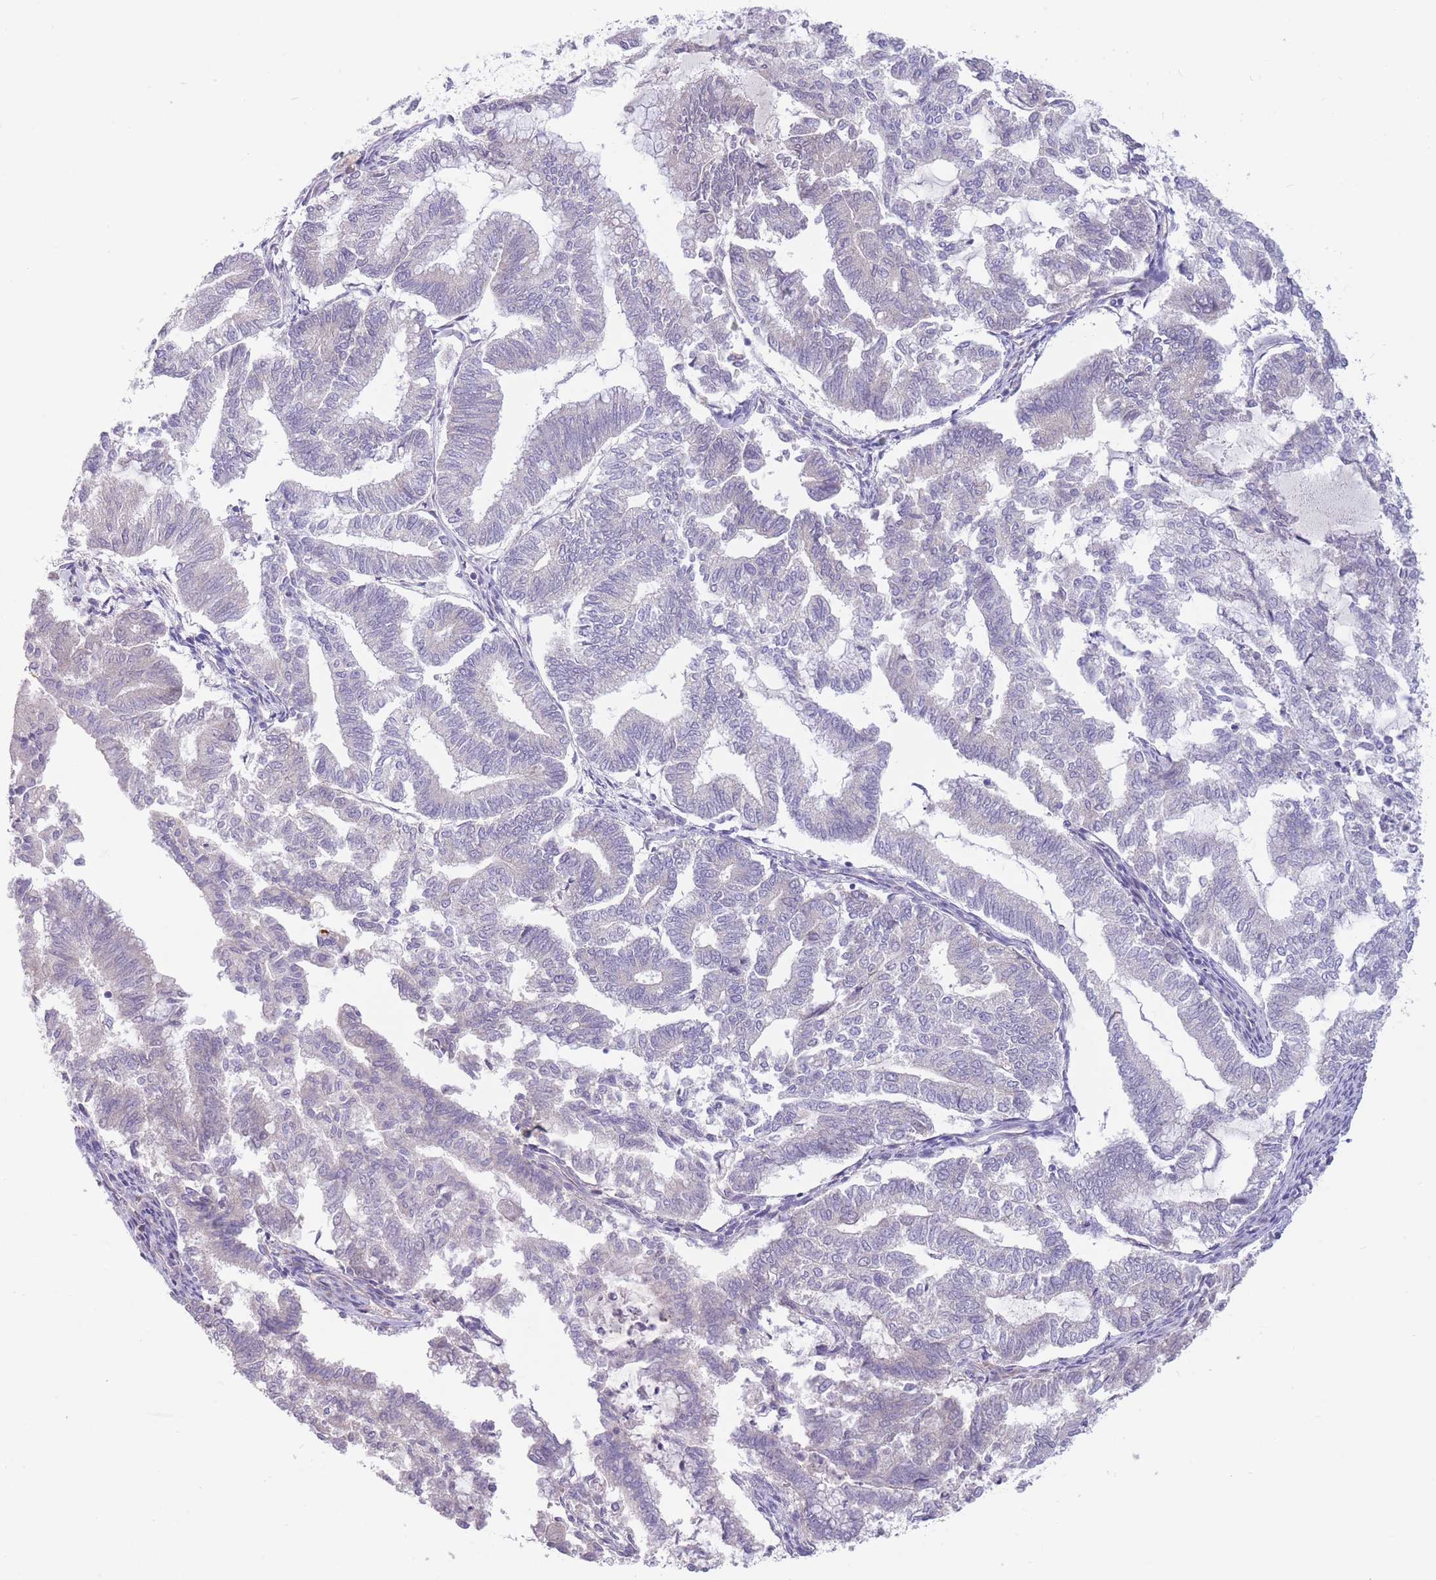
{"staining": {"intensity": "negative", "quantity": "none", "location": "none"}, "tissue": "endometrial cancer", "cell_type": "Tumor cells", "image_type": "cancer", "snomed": [{"axis": "morphology", "description": "Adenocarcinoma, NOS"}, {"axis": "topography", "description": "Endometrium"}], "caption": "There is no significant positivity in tumor cells of endometrial adenocarcinoma.", "gene": "PNPLA5", "patient": {"sex": "female", "age": 79}}